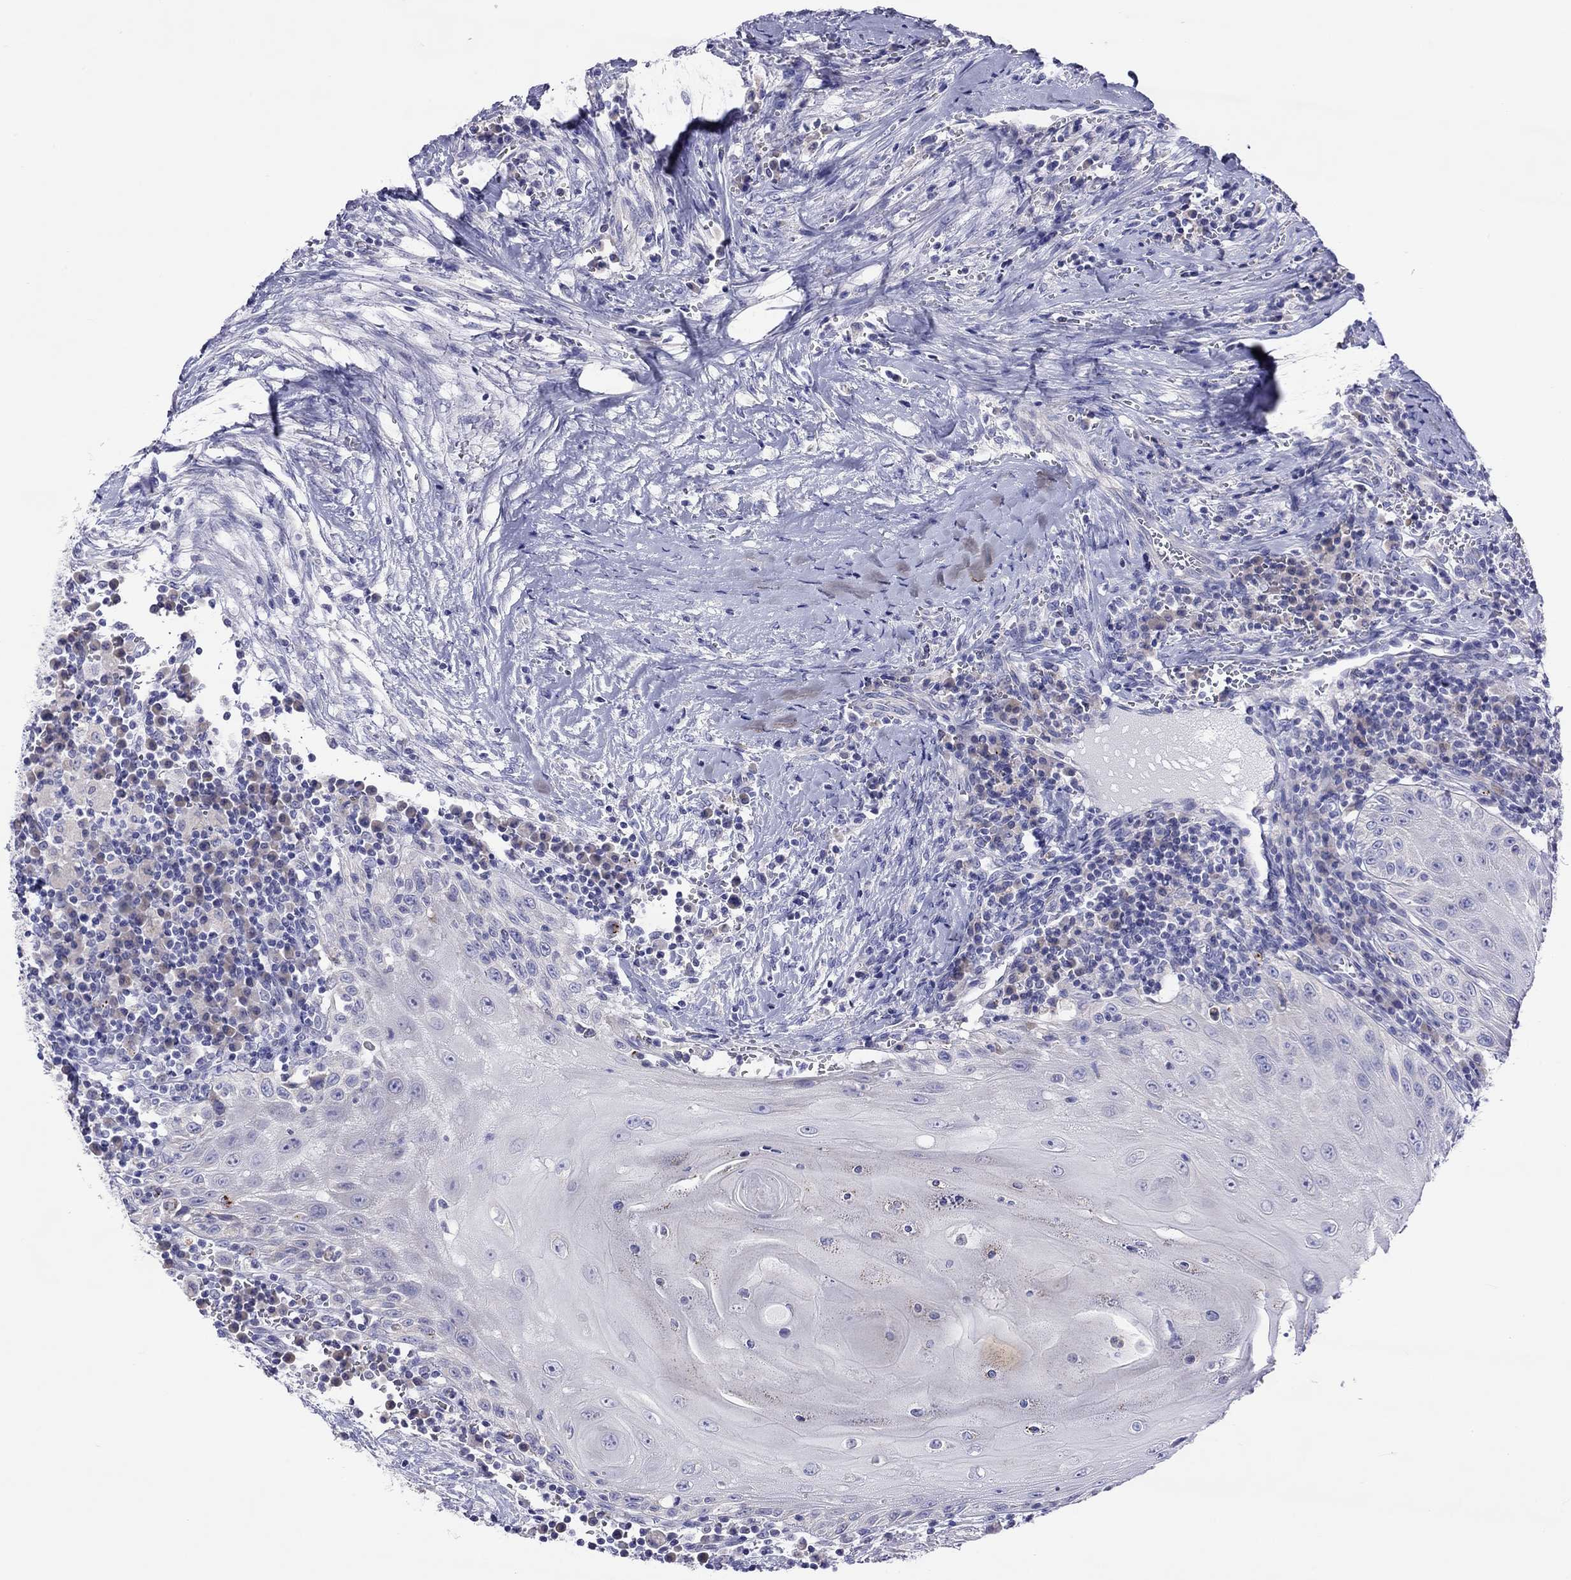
{"staining": {"intensity": "negative", "quantity": "none", "location": "none"}, "tissue": "head and neck cancer", "cell_type": "Tumor cells", "image_type": "cancer", "snomed": [{"axis": "morphology", "description": "Squamous cell carcinoma, NOS"}, {"axis": "topography", "description": "Oral tissue"}, {"axis": "topography", "description": "Head-Neck"}], "caption": "An IHC histopathology image of head and neck squamous cell carcinoma is shown. There is no staining in tumor cells of head and neck squamous cell carcinoma.", "gene": "COL9A1", "patient": {"sex": "male", "age": 58}}